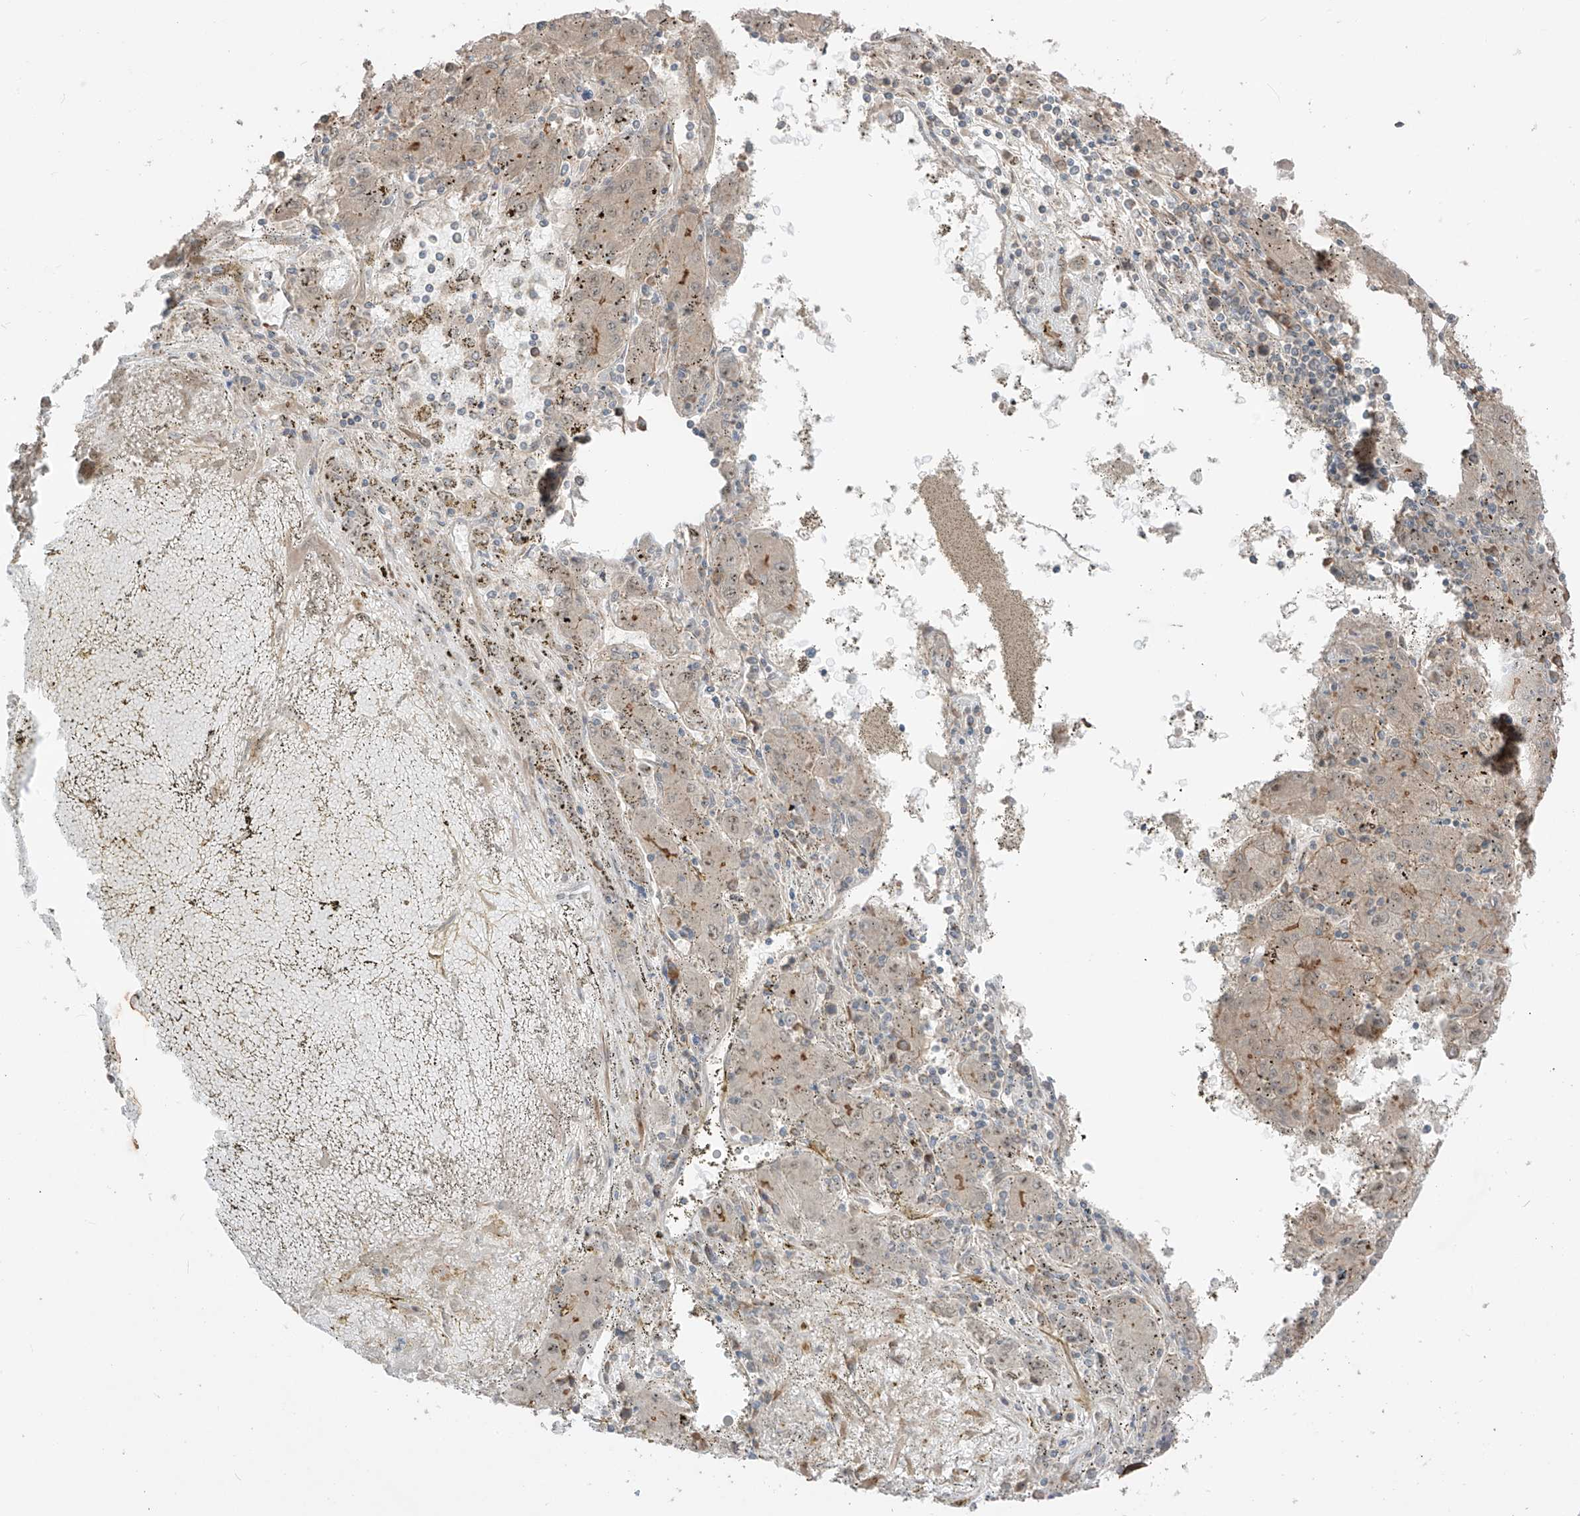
{"staining": {"intensity": "weak", "quantity": "25%-75%", "location": "cytoplasmic/membranous,nuclear"}, "tissue": "liver cancer", "cell_type": "Tumor cells", "image_type": "cancer", "snomed": [{"axis": "morphology", "description": "Carcinoma, Hepatocellular, NOS"}, {"axis": "topography", "description": "Liver"}], "caption": "DAB immunohistochemical staining of human liver cancer (hepatocellular carcinoma) exhibits weak cytoplasmic/membranous and nuclear protein staining in approximately 25%-75% of tumor cells.", "gene": "LRRC74A", "patient": {"sex": "male", "age": 72}}